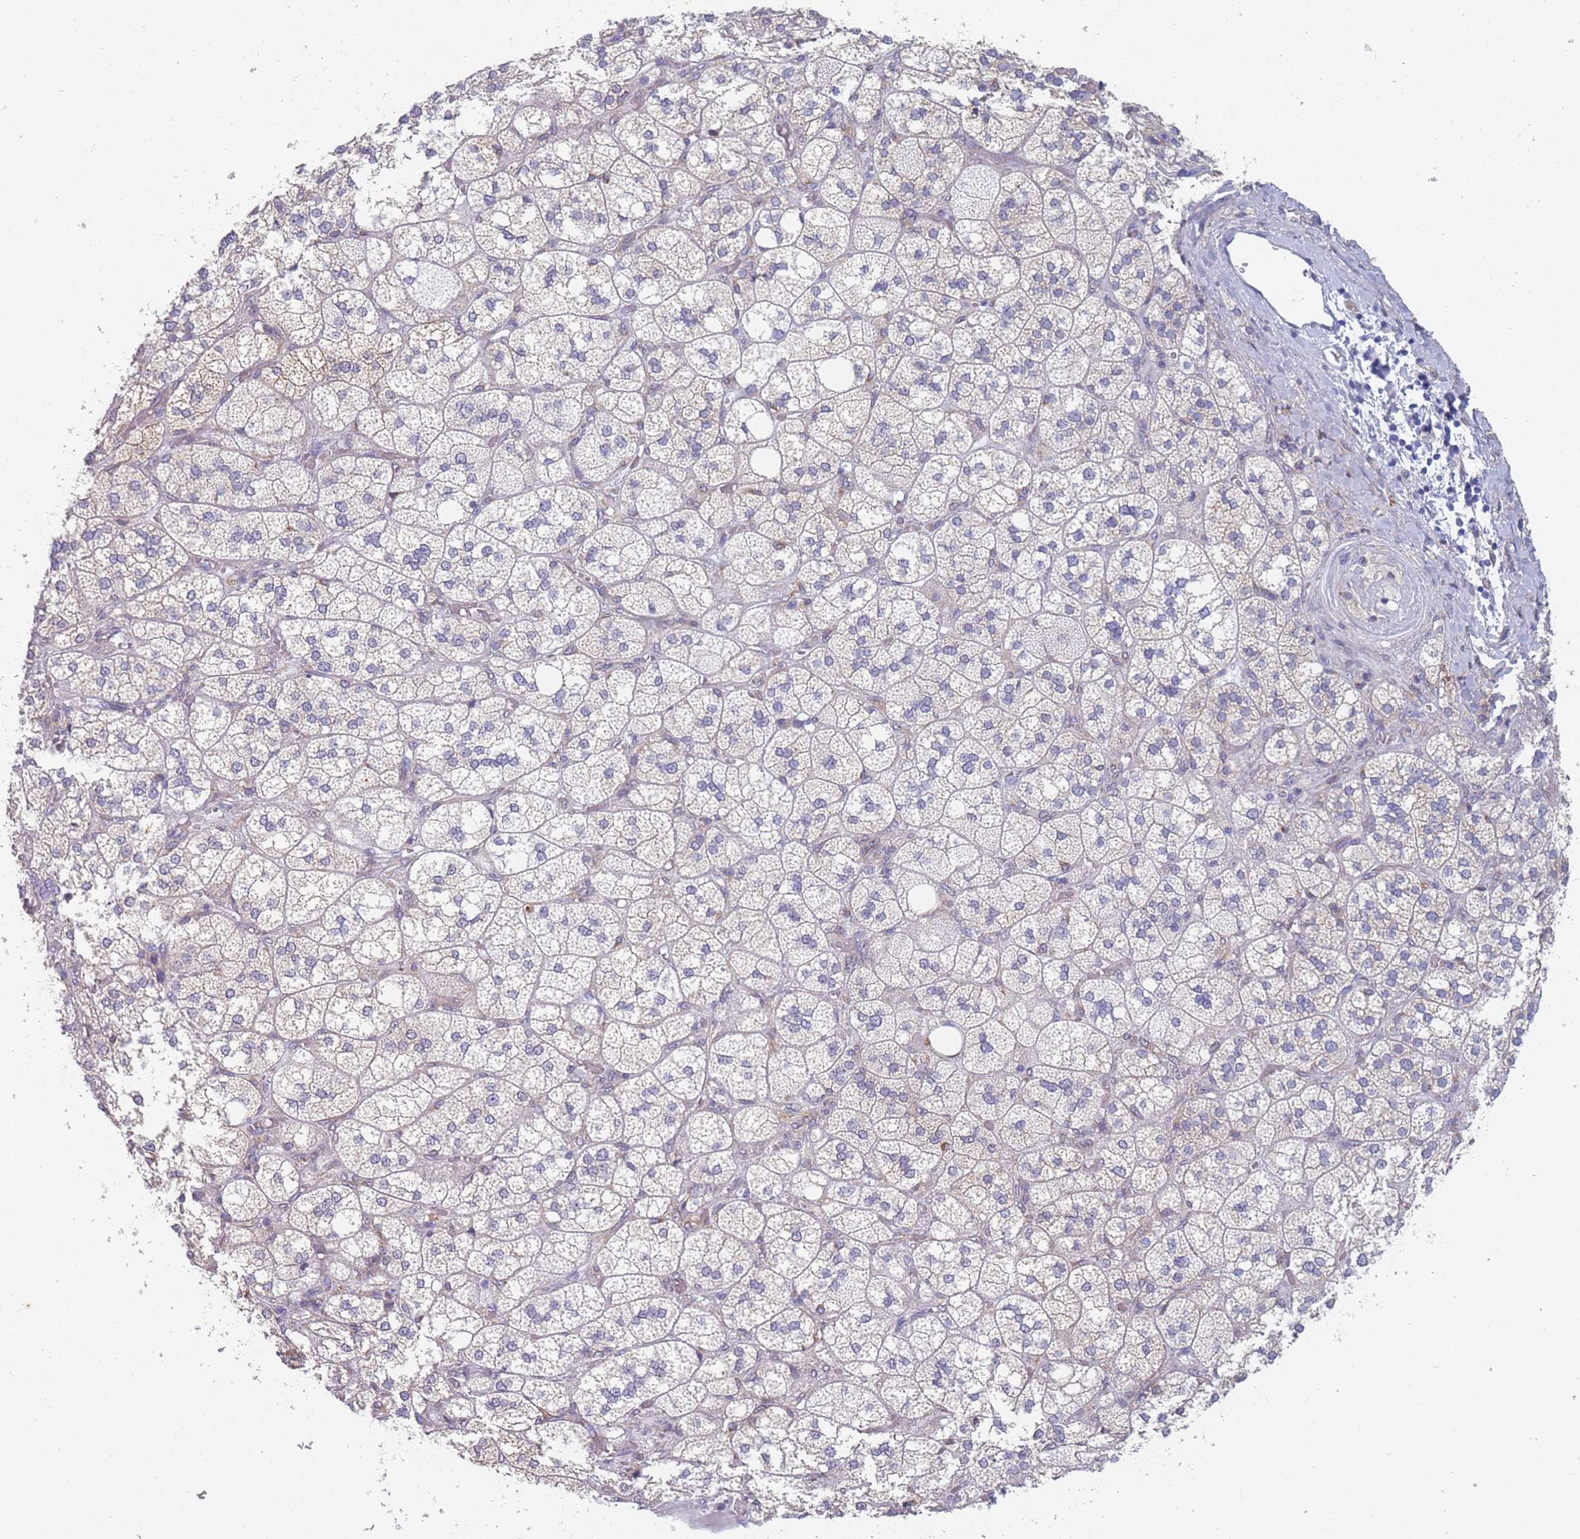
{"staining": {"intensity": "weak", "quantity": "25%-75%", "location": "cytoplasmic/membranous"}, "tissue": "adrenal gland", "cell_type": "Glandular cells", "image_type": "normal", "snomed": [{"axis": "morphology", "description": "Normal tissue, NOS"}, {"axis": "topography", "description": "Adrenal gland"}], "caption": "Immunohistochemical staining of benign adrenal gland displays low levels of weak cytoplasmic/membranous expression in about 25%-75% of glandular cells. (Stains: DAB (3,3'-diaminobenzidine) in brown, nuclei in blue, Microscopy: brightfield microscopy at high magnification).", "gene": "TMED10", "patient": {"sex": "male", "age": 61}}